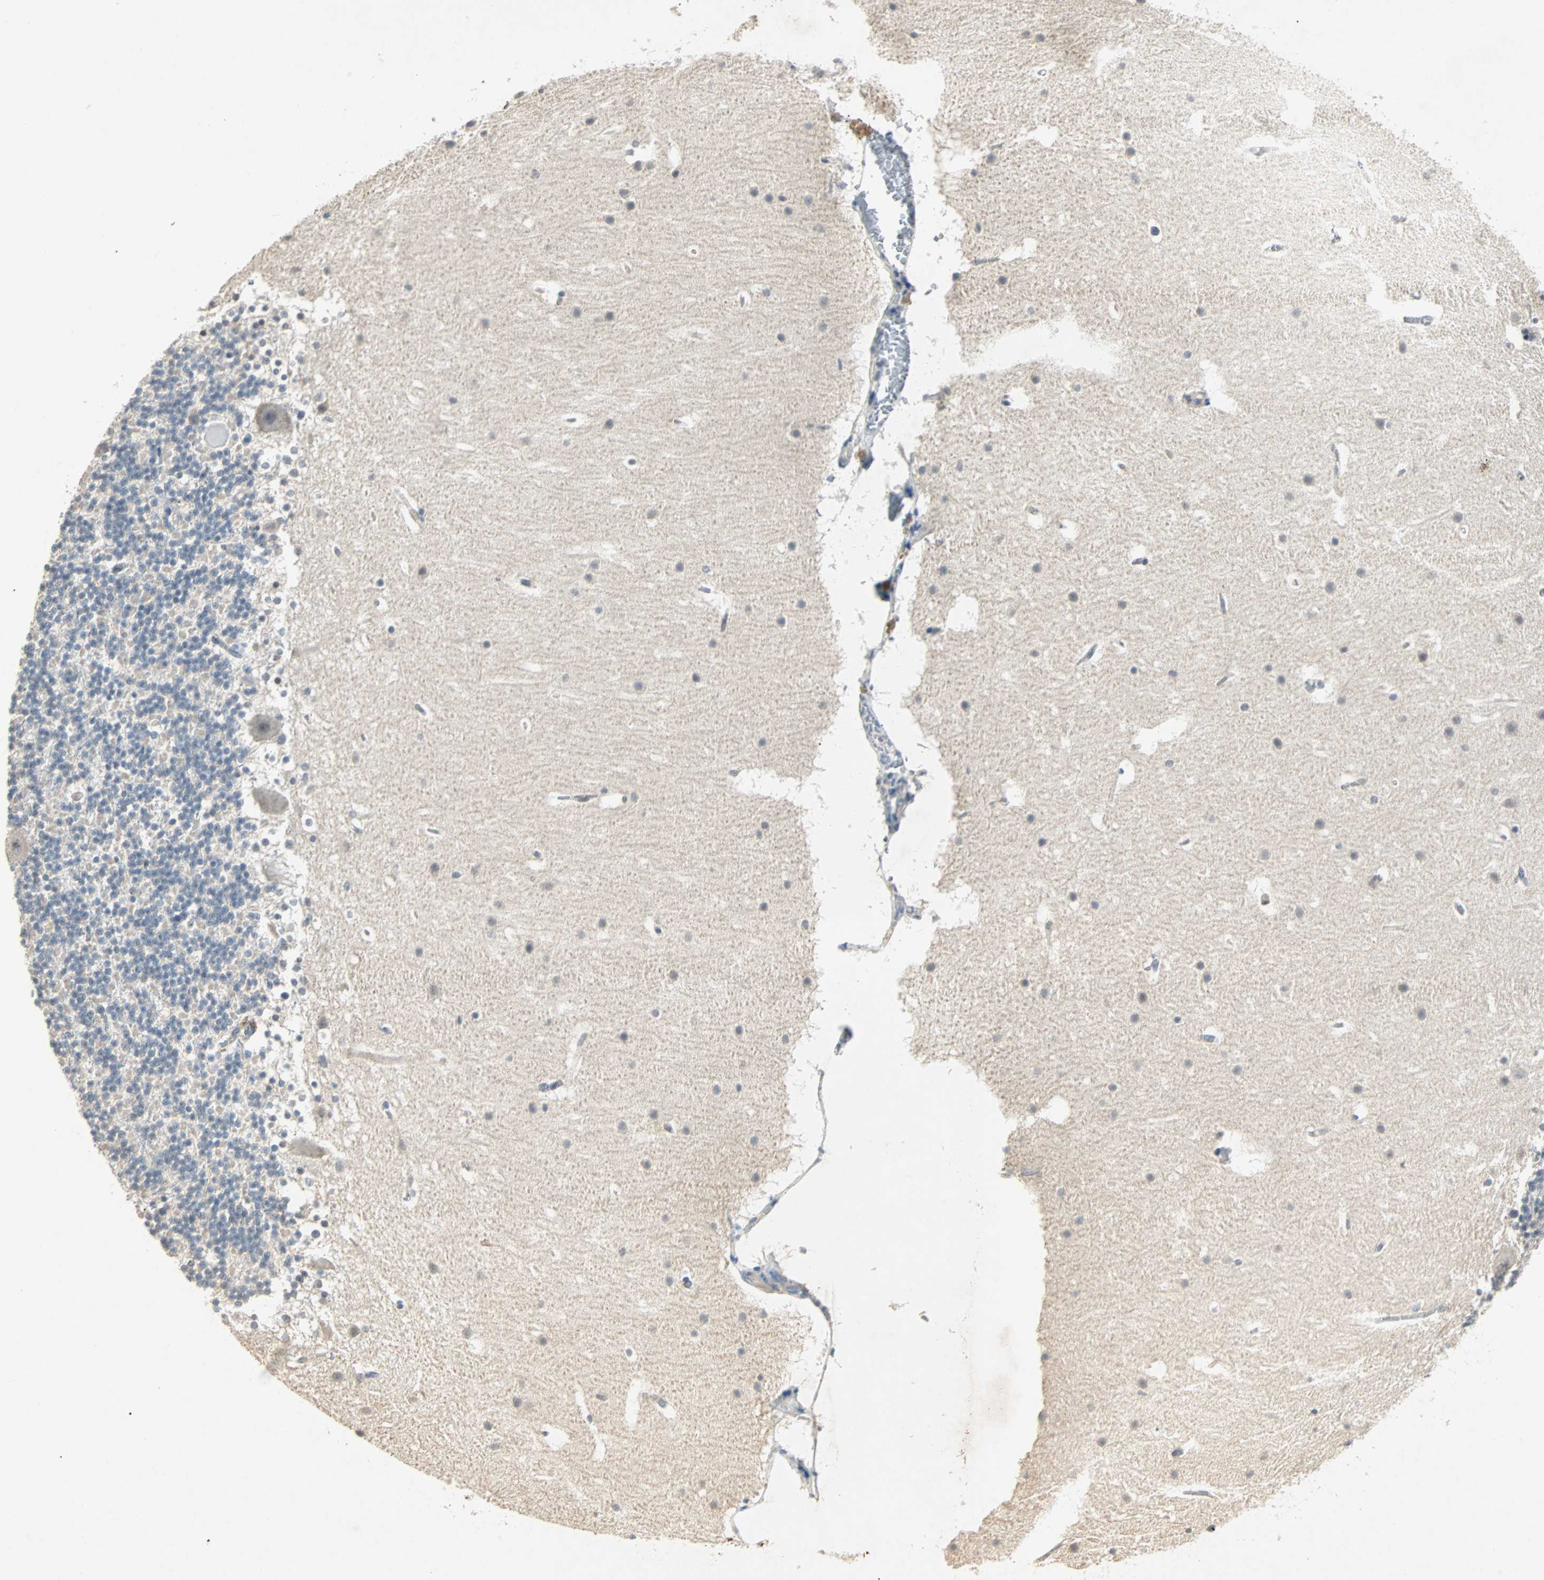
{"staining": {"intensity": "negative", "quantity": "none", "location": "none"}, "tissue": "cerebellum", "cell_type": "Cells in granular layer", "image_type": "normal", "snomed": [{"axis": "morphology", "description": "Normal tissue, NOS"}, {"axis": "topography", "description": "Cerebellum"}], "caption": "Cerebellum stained for a protein using immunohistochemistry (IHC) shows no positivity cells in granular layer.", "gene": "CMC2", "patient": {"sex": "male", "age": 45}}